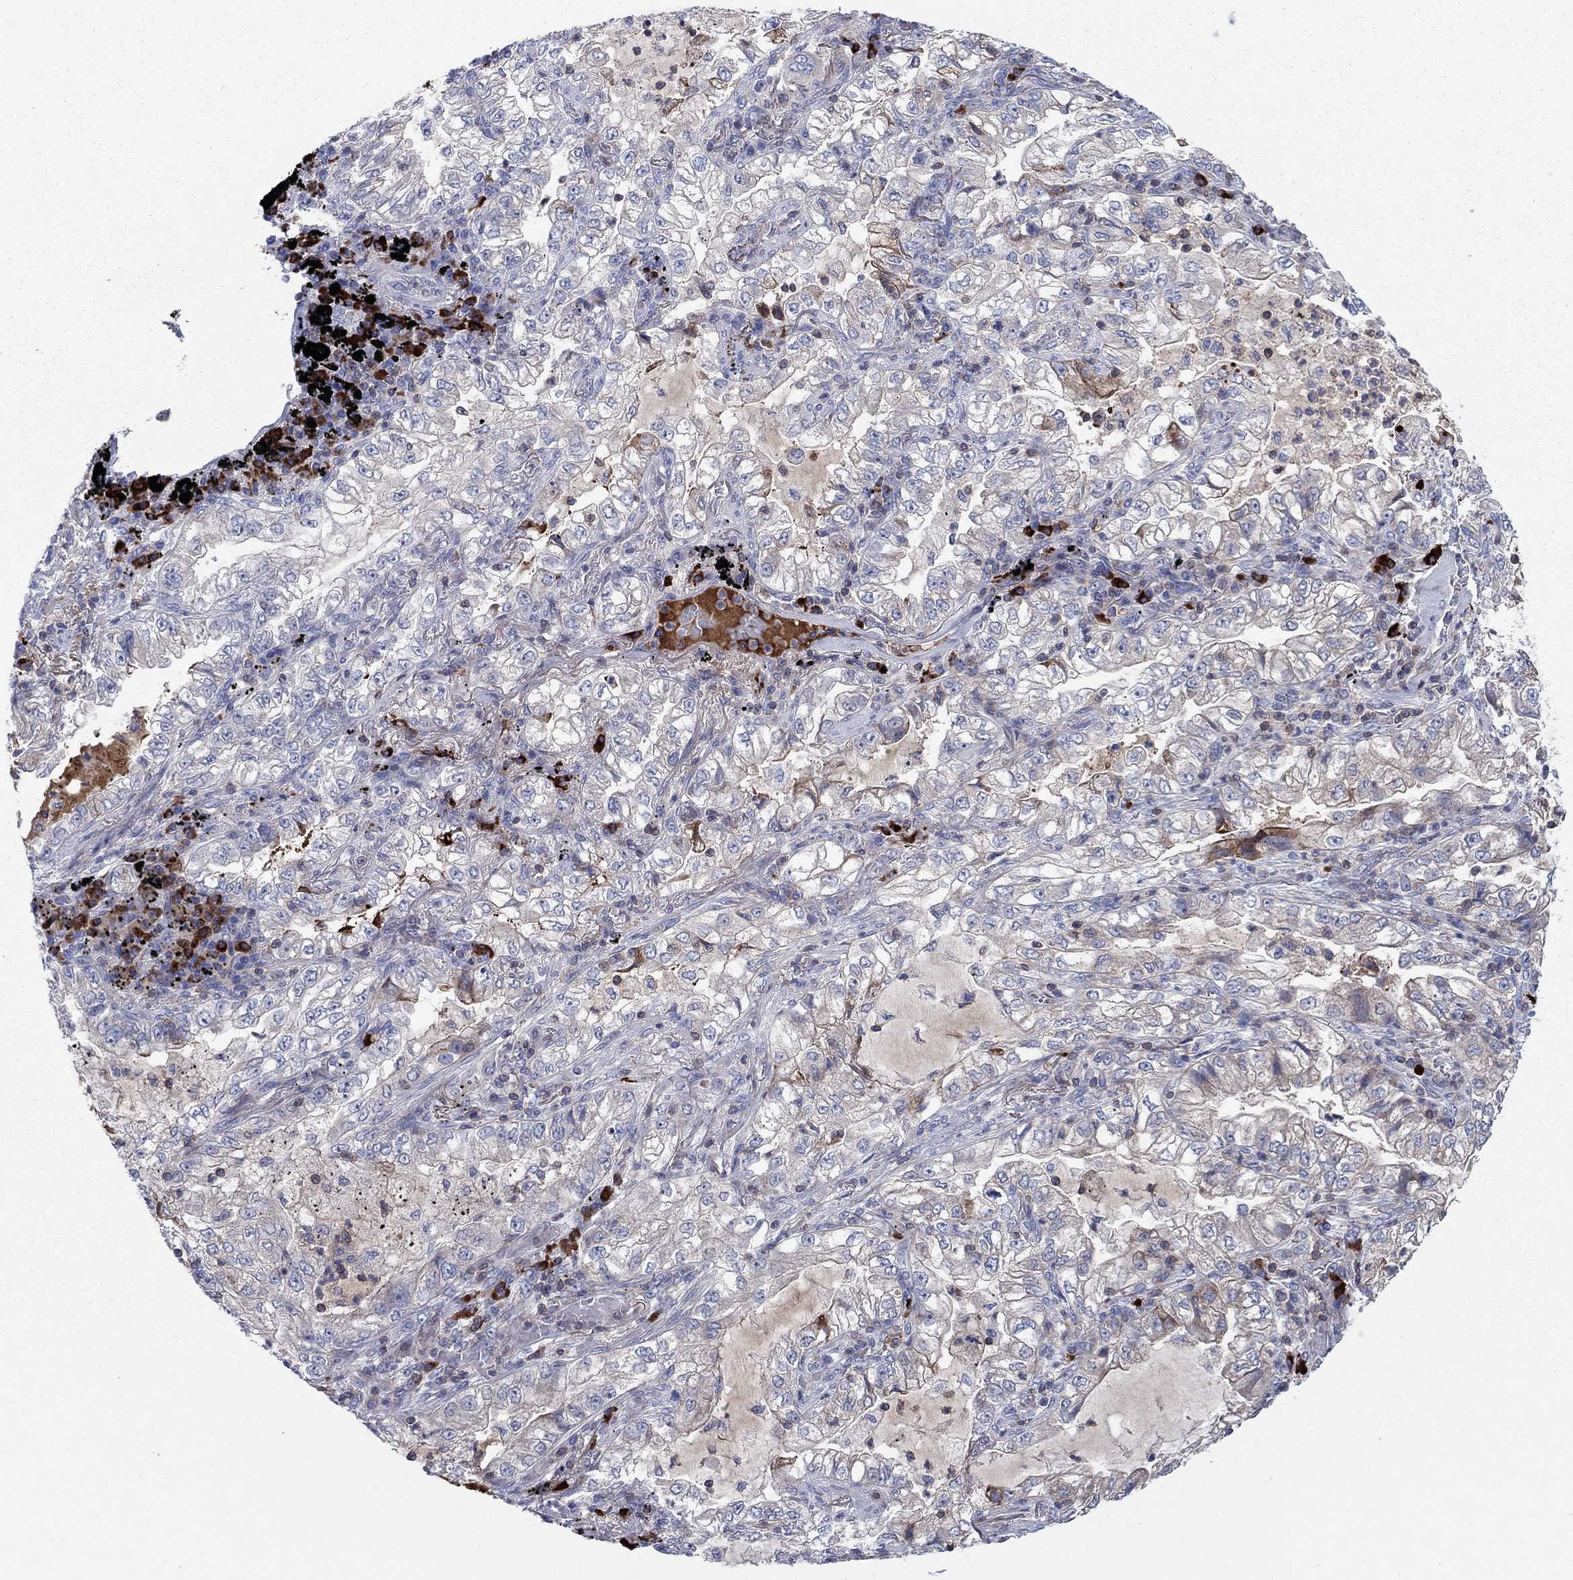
{"staining": {"intensity": "negative", "quantity": "none", "location": "none"}, "tissue": "lung cancer", "cell_type": "Tumor cells", "image_type": "cancer", "snomed": [{"axis": "morphology", "description": "Adenocarcinoma, NOS"}, {"axis": "topography", "description": "Lung"}], "caption": "Tumor cells show no significant staining in lung cancer.", "gene": "PVR", "patient": {"sex": "female", "age": 73}}